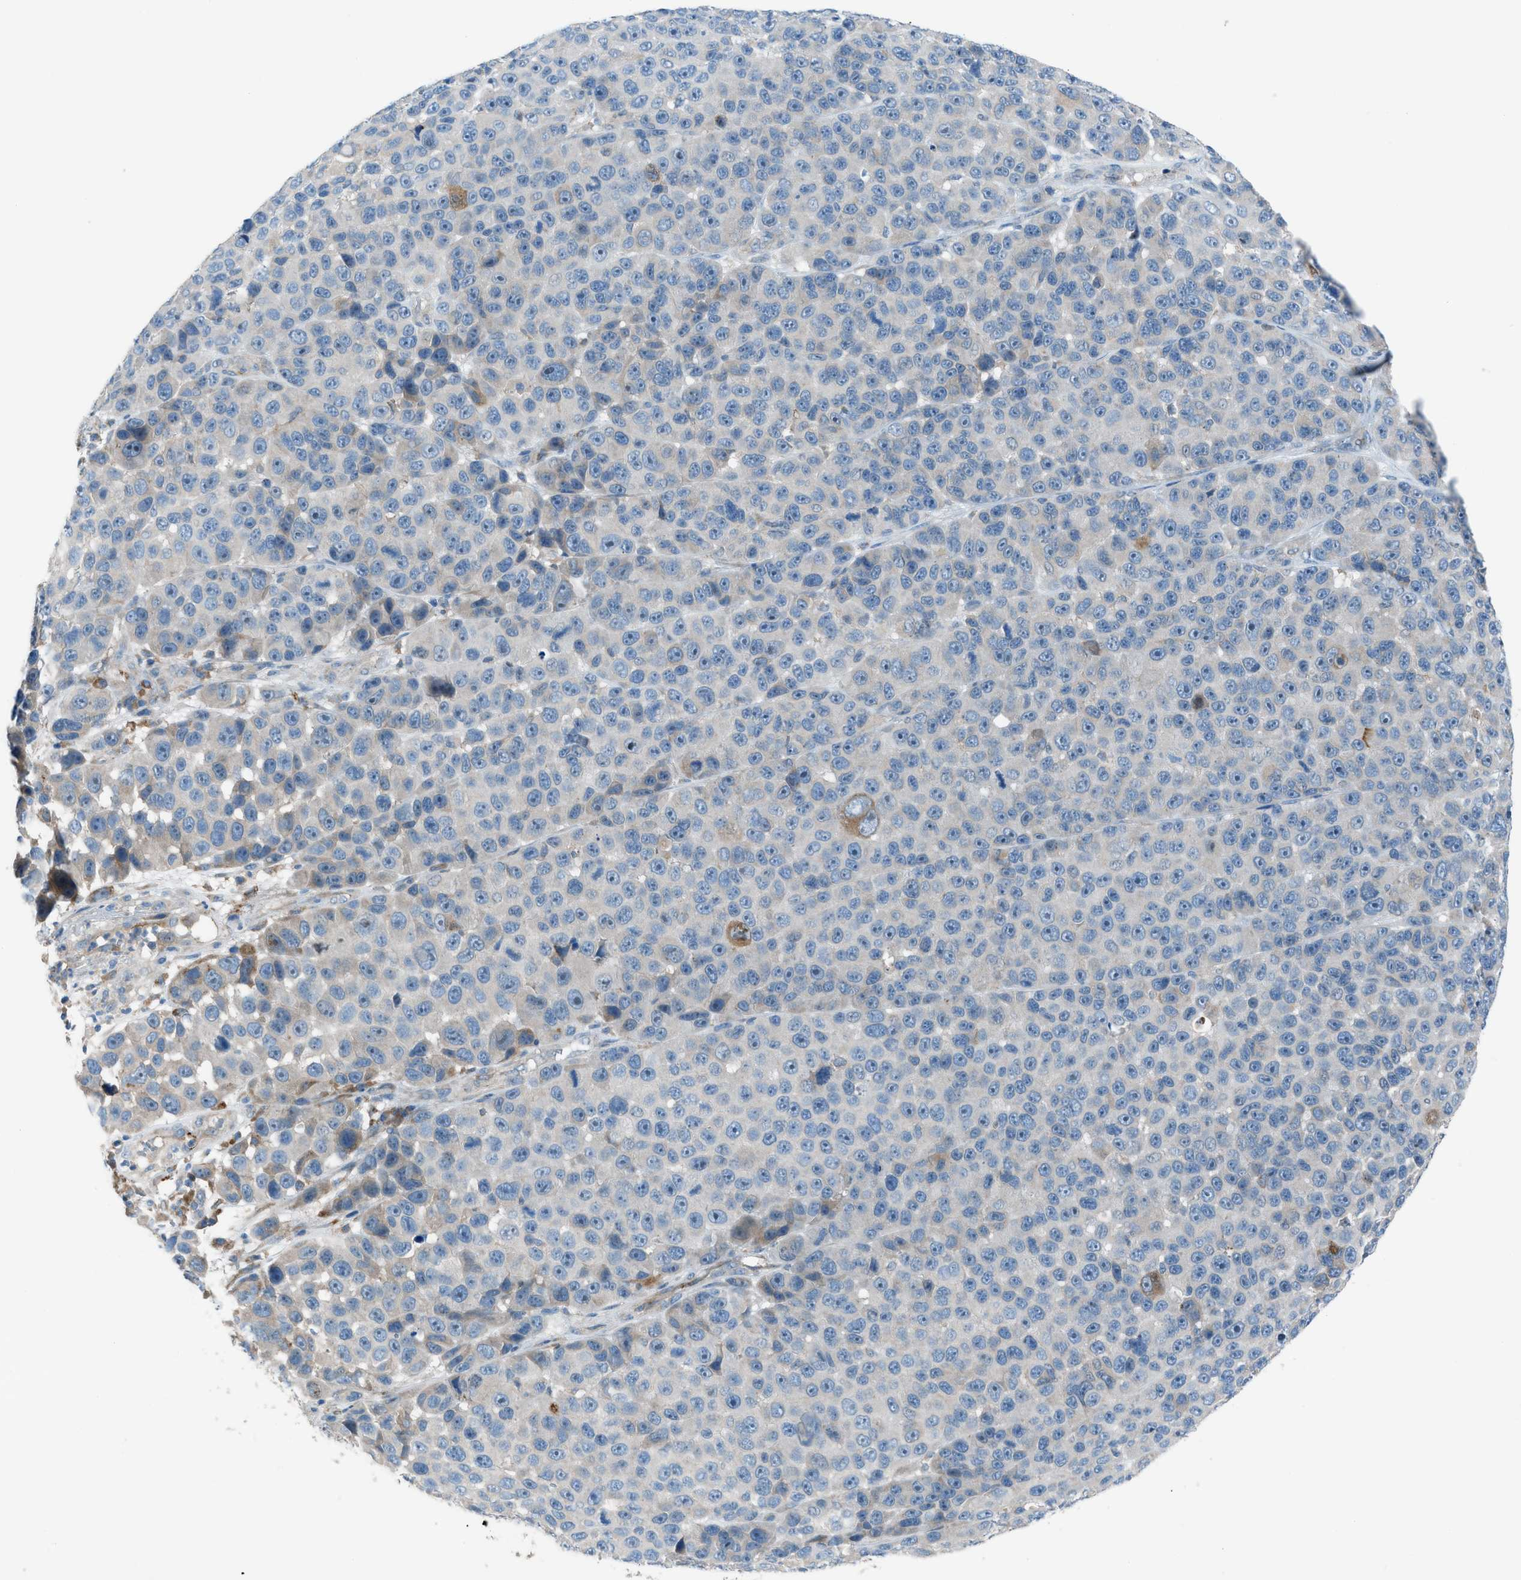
{"staining": {"intensity": "negative", "quantity": "none", "location": "none"}, "tissue": "melanoma", "cell_type": "Tumor cells", "image_type": "cancer", "snomed": [{"axis": "morphology", "description": "Malignant melanoma, NOS"}, {"axis": "topography", "description": "Skin"}], "caption": "IHC of melanoma demonstrates no positivity in tumor cells.", "gene": "HEG1", "patient": {"sex": "male", "age": 53}}